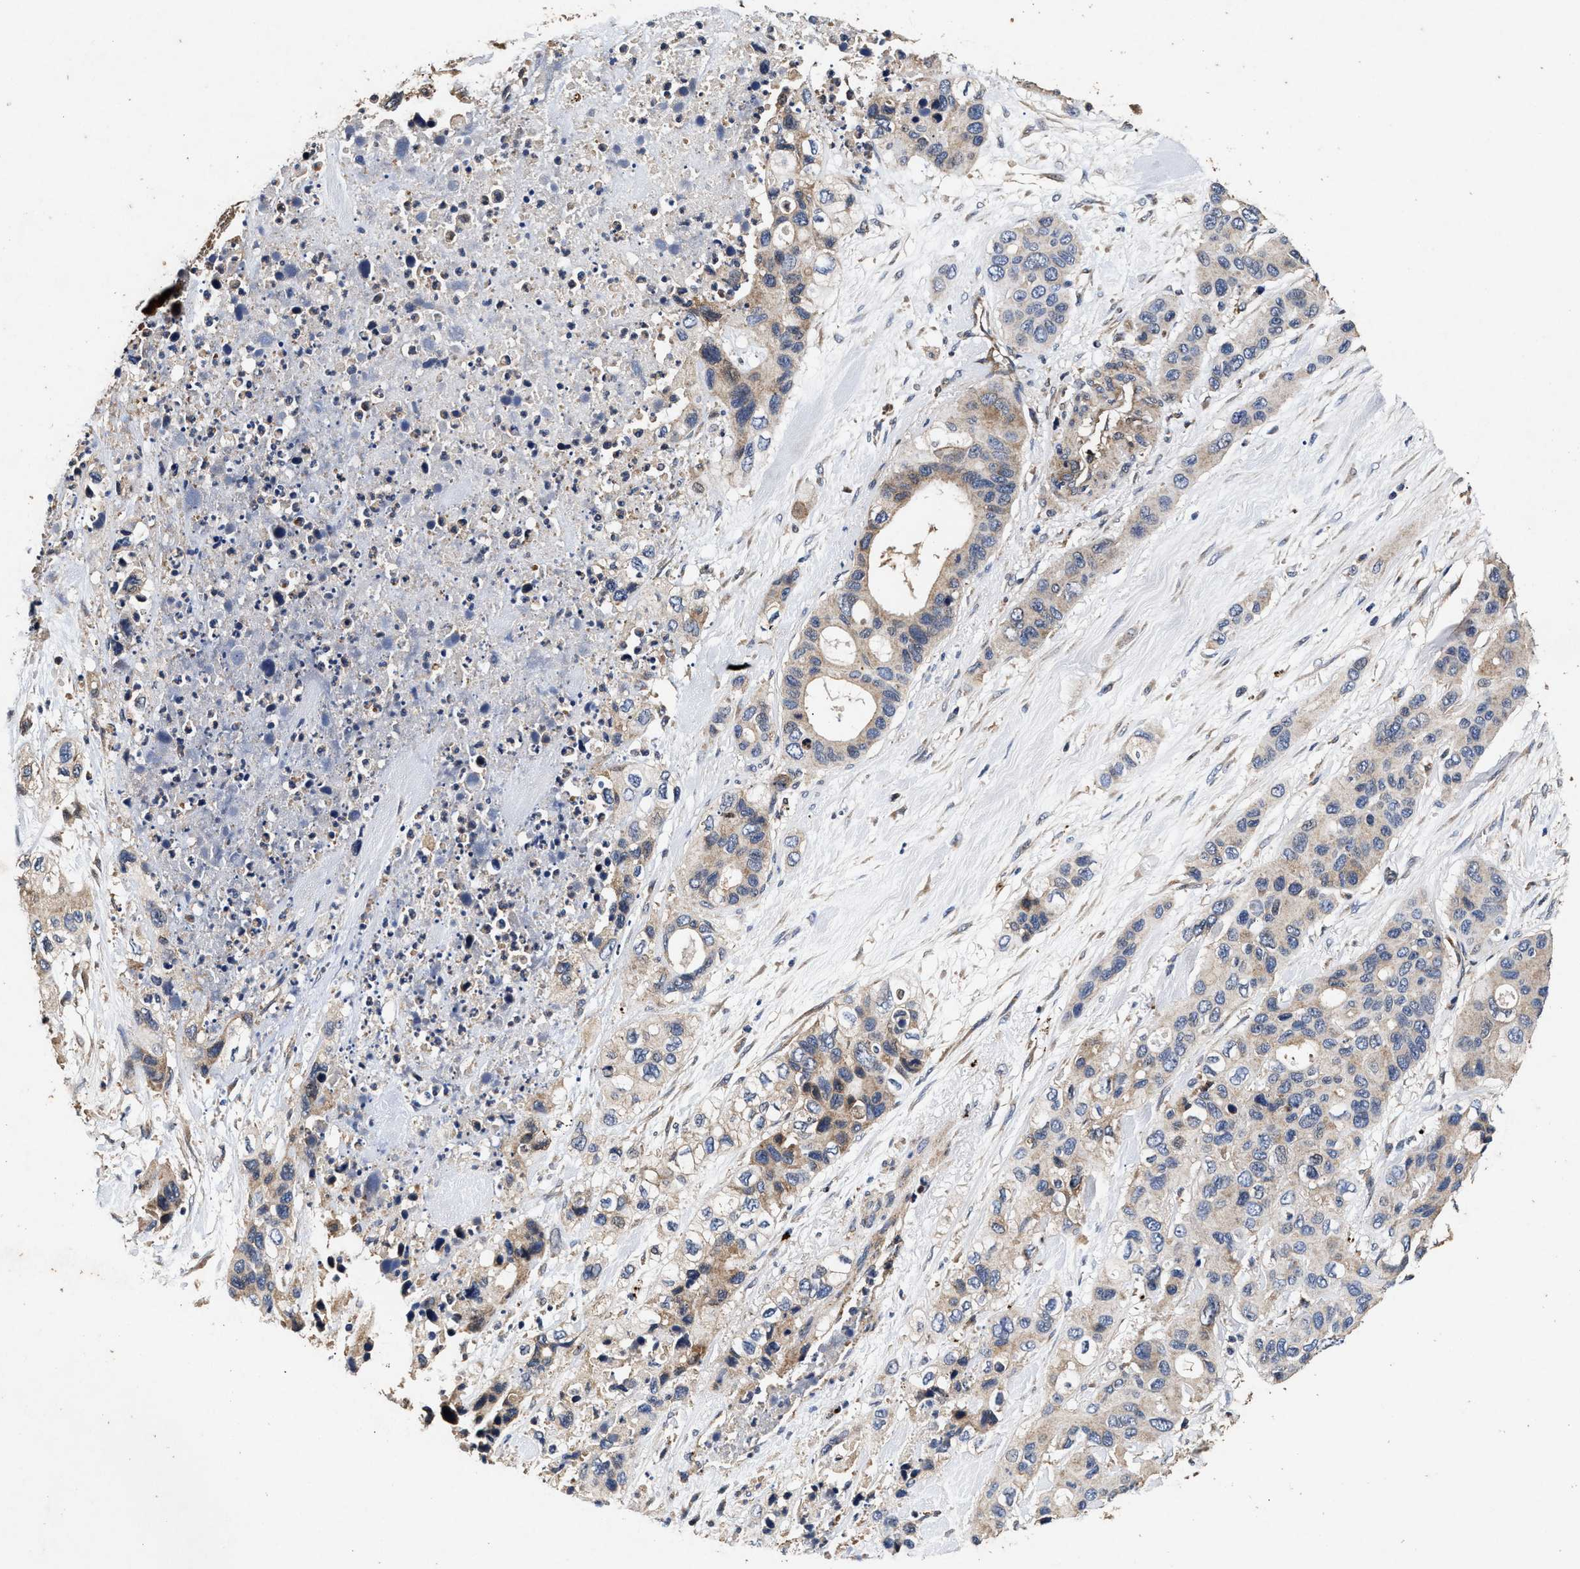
{"staining": {"intensity": "moderate", "quantity": "25%-75%", "location": "cytoplasmic/membranous"}, "tissue": "pancreatic cancer", "cell_type": "Tumor cells", "image_type": "cancer", "snomed": [{"axis": "morphology", "description": "Adenocarcinoma, NOS"}, {"axis": "topography", "description": "Pancreas"}], "caption": "Immunohistochemistry (IHC) (DAB (3,3'-diaminobenzidine)) staining of pancreatic adenocarcinoma displays moderate cytoplasmic/membranous protein positivity in approximately 25%-75% of tumor cells.", "gene": "NFKB2", "patient": {"sex": "female", "age": 71}}